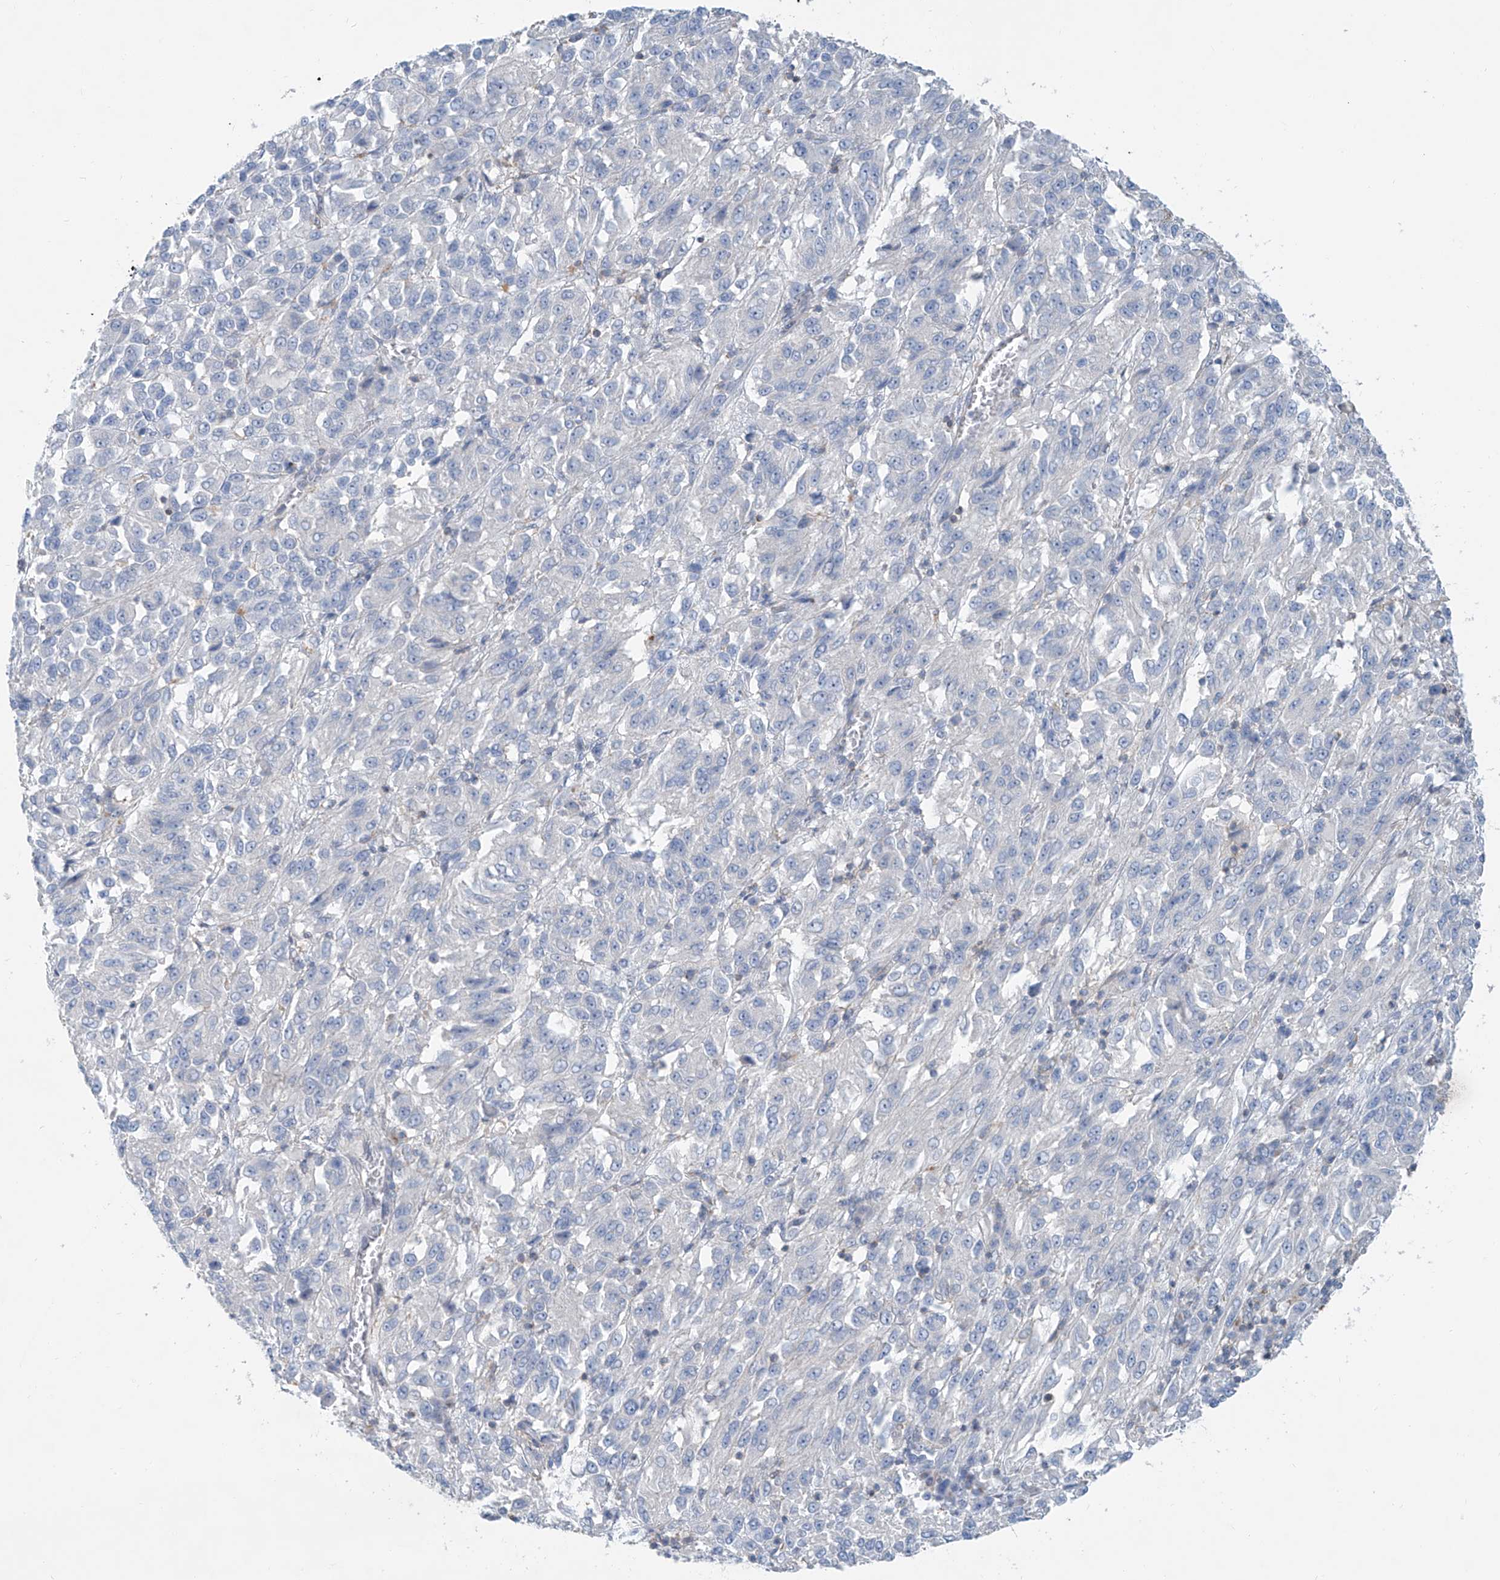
{"staining": {"intensity": "negative", "quantity": "none", "location": "none"}, "tissue": "melanoma", "cell_type": "Tumor cells", "image_type": "cancer", "snomed": [{"axis": "morphology", "description": "Malignant melanoma, Metastatic site"}, {"axis": "topography", "description": "Lung"}], "caption": "A high-resolution histopathology image shows immunohistochemistry staining of melanoma, which demonstrates no significant positivity in tumor cells. The staining is performed using DAB (3,3'-diaminobenzidine) brown chromogen with nuclei counter-stained in using hematoxylin.", "gene": "ANKRD34A", "patient": {"sex": "male", "age": 64}}